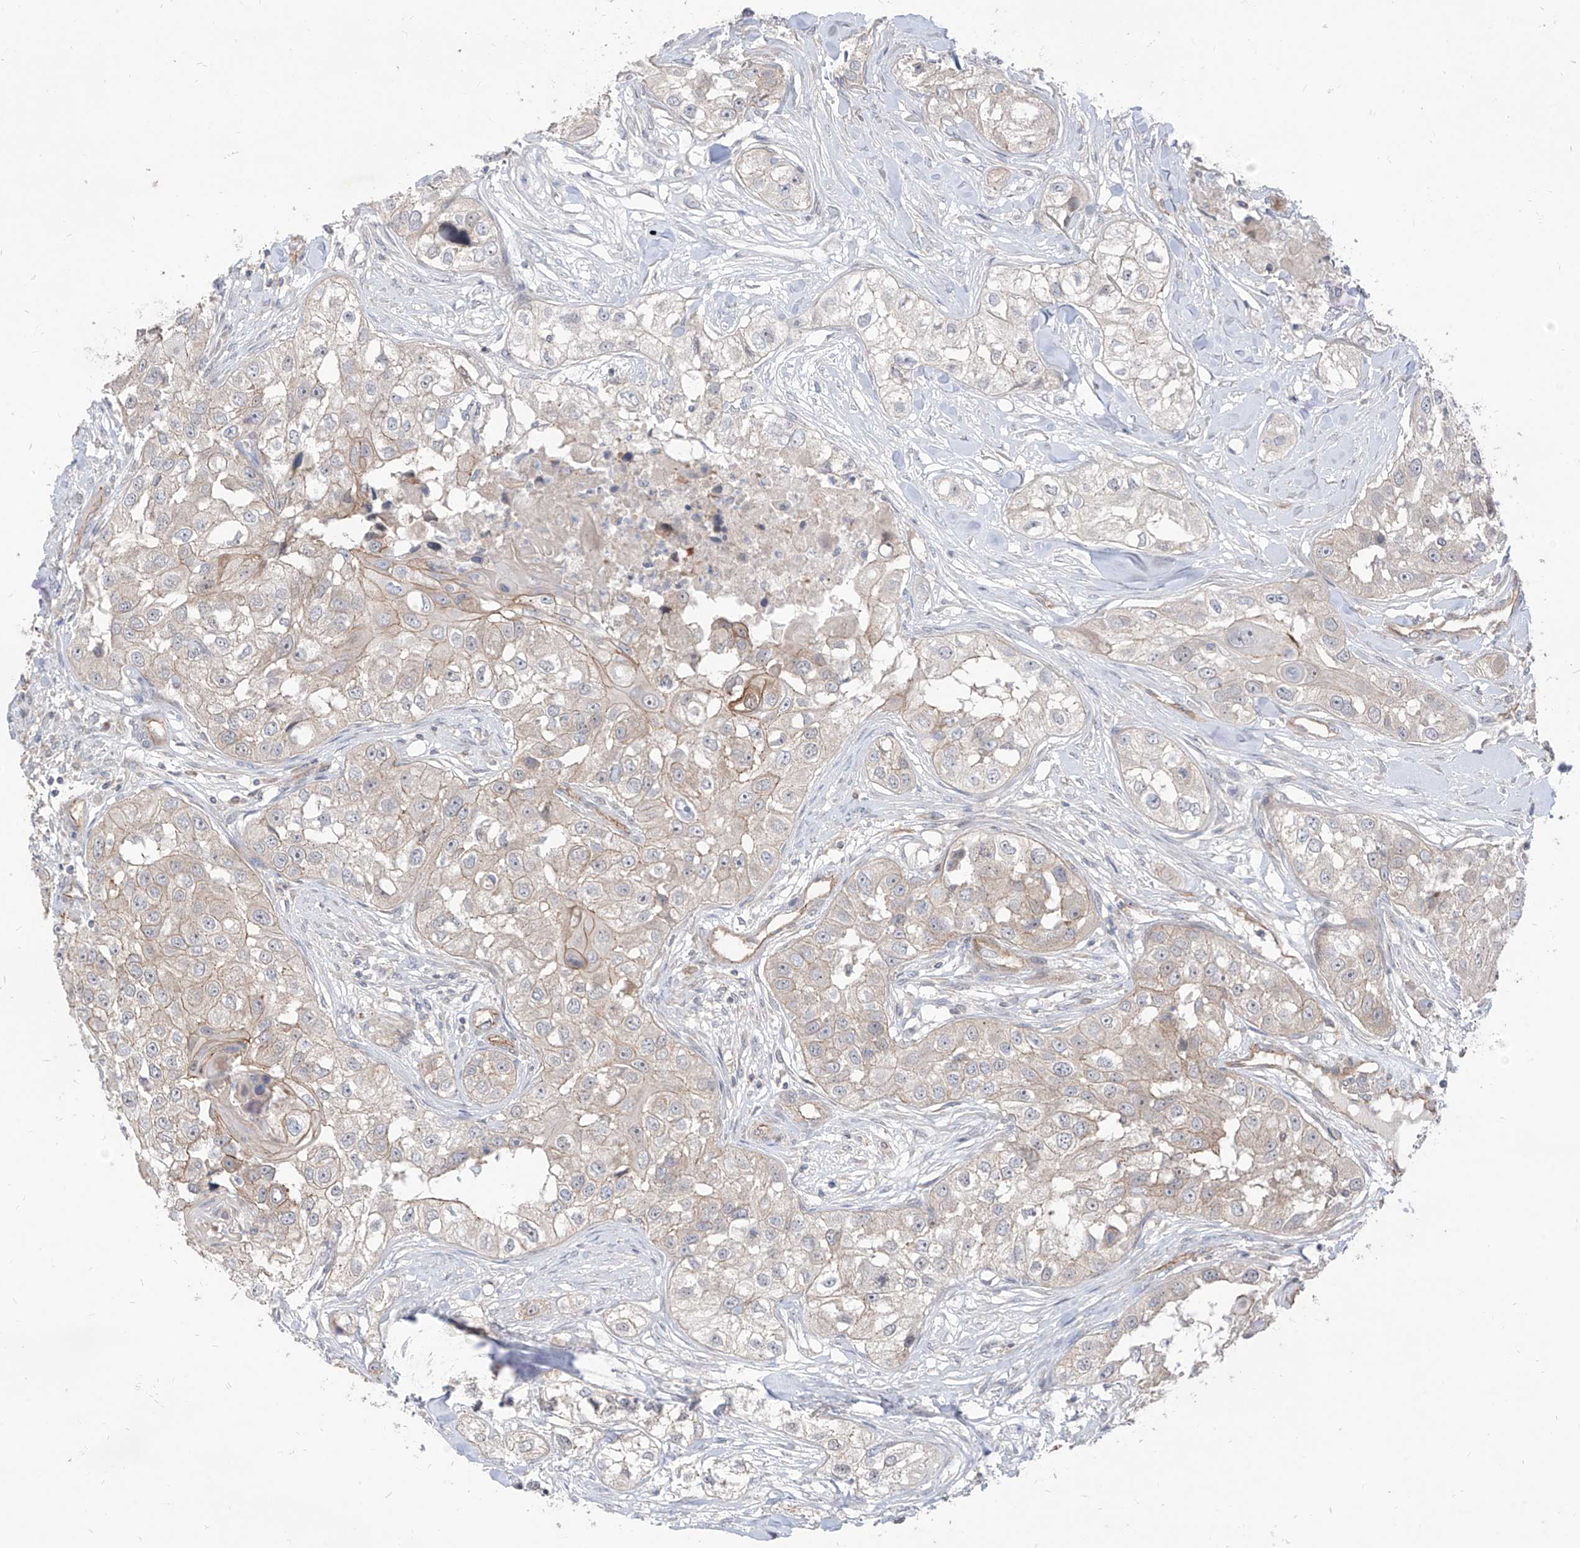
{"staining": {"intensity": "weak", "quantity": "25%-75%", "location": "cytoplasmic/membranous"}, "tissue": "head and neck cancer", "cell_type": "Tumor cells", "image_type": "cancer", "snomed": [{"axis": "morphology", "description": "Normal tissue, NOS"}, {"axis": "morphology", "description": "Squamous cell carcinoma, NOS"}, {"axis": "topography", "description": "Skeletal muscle"}, {"axis": "topography", "description": "Head-Neck"}], "caption": "Protein staining exhibits weak cytoplasmic/membranous positivity in approximately 25%-75% of tumor cells in head and neck cancer (squamous cell carcinoma).", "gene": "EPHX4", "patient": {"sex": "male", "age": 51}}